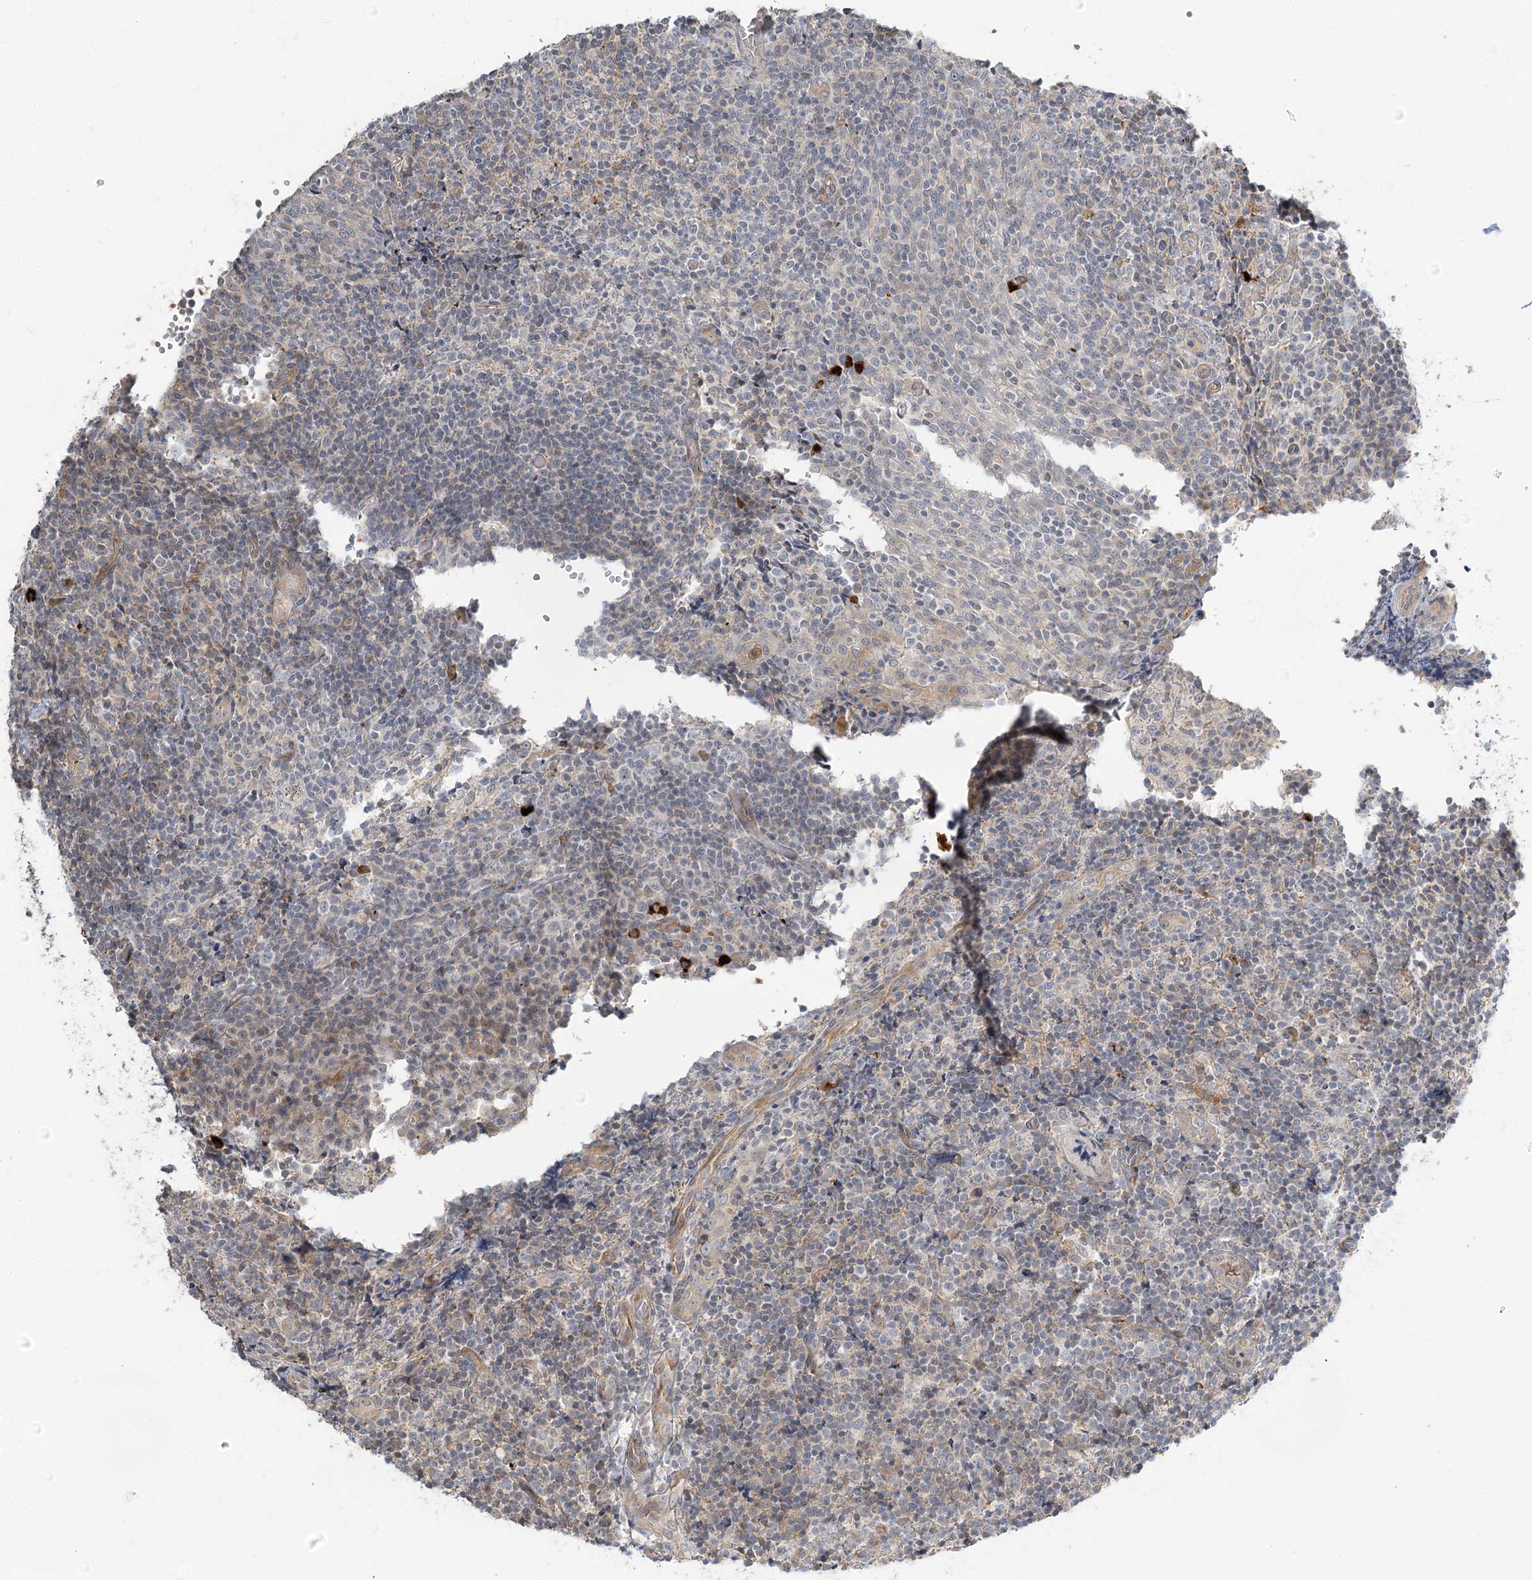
{"staining": {"intensity": "negative", "quantity": "none", "location": "none"}, "tissue": "tonsil", "cell_type": "Germinal center cells", "image_type": "normal", "snomed": [{"axis": "morphology", "description": "Normal tissue, NOS"}, {"axis": "topography", "description": "Tonsil"}], "caption": "The immunohistochemistry image has no significant staining in germinal center cells of tonsil.", "gene": "GUCY2C", "patient": {"sex": "female", "age": 19}}